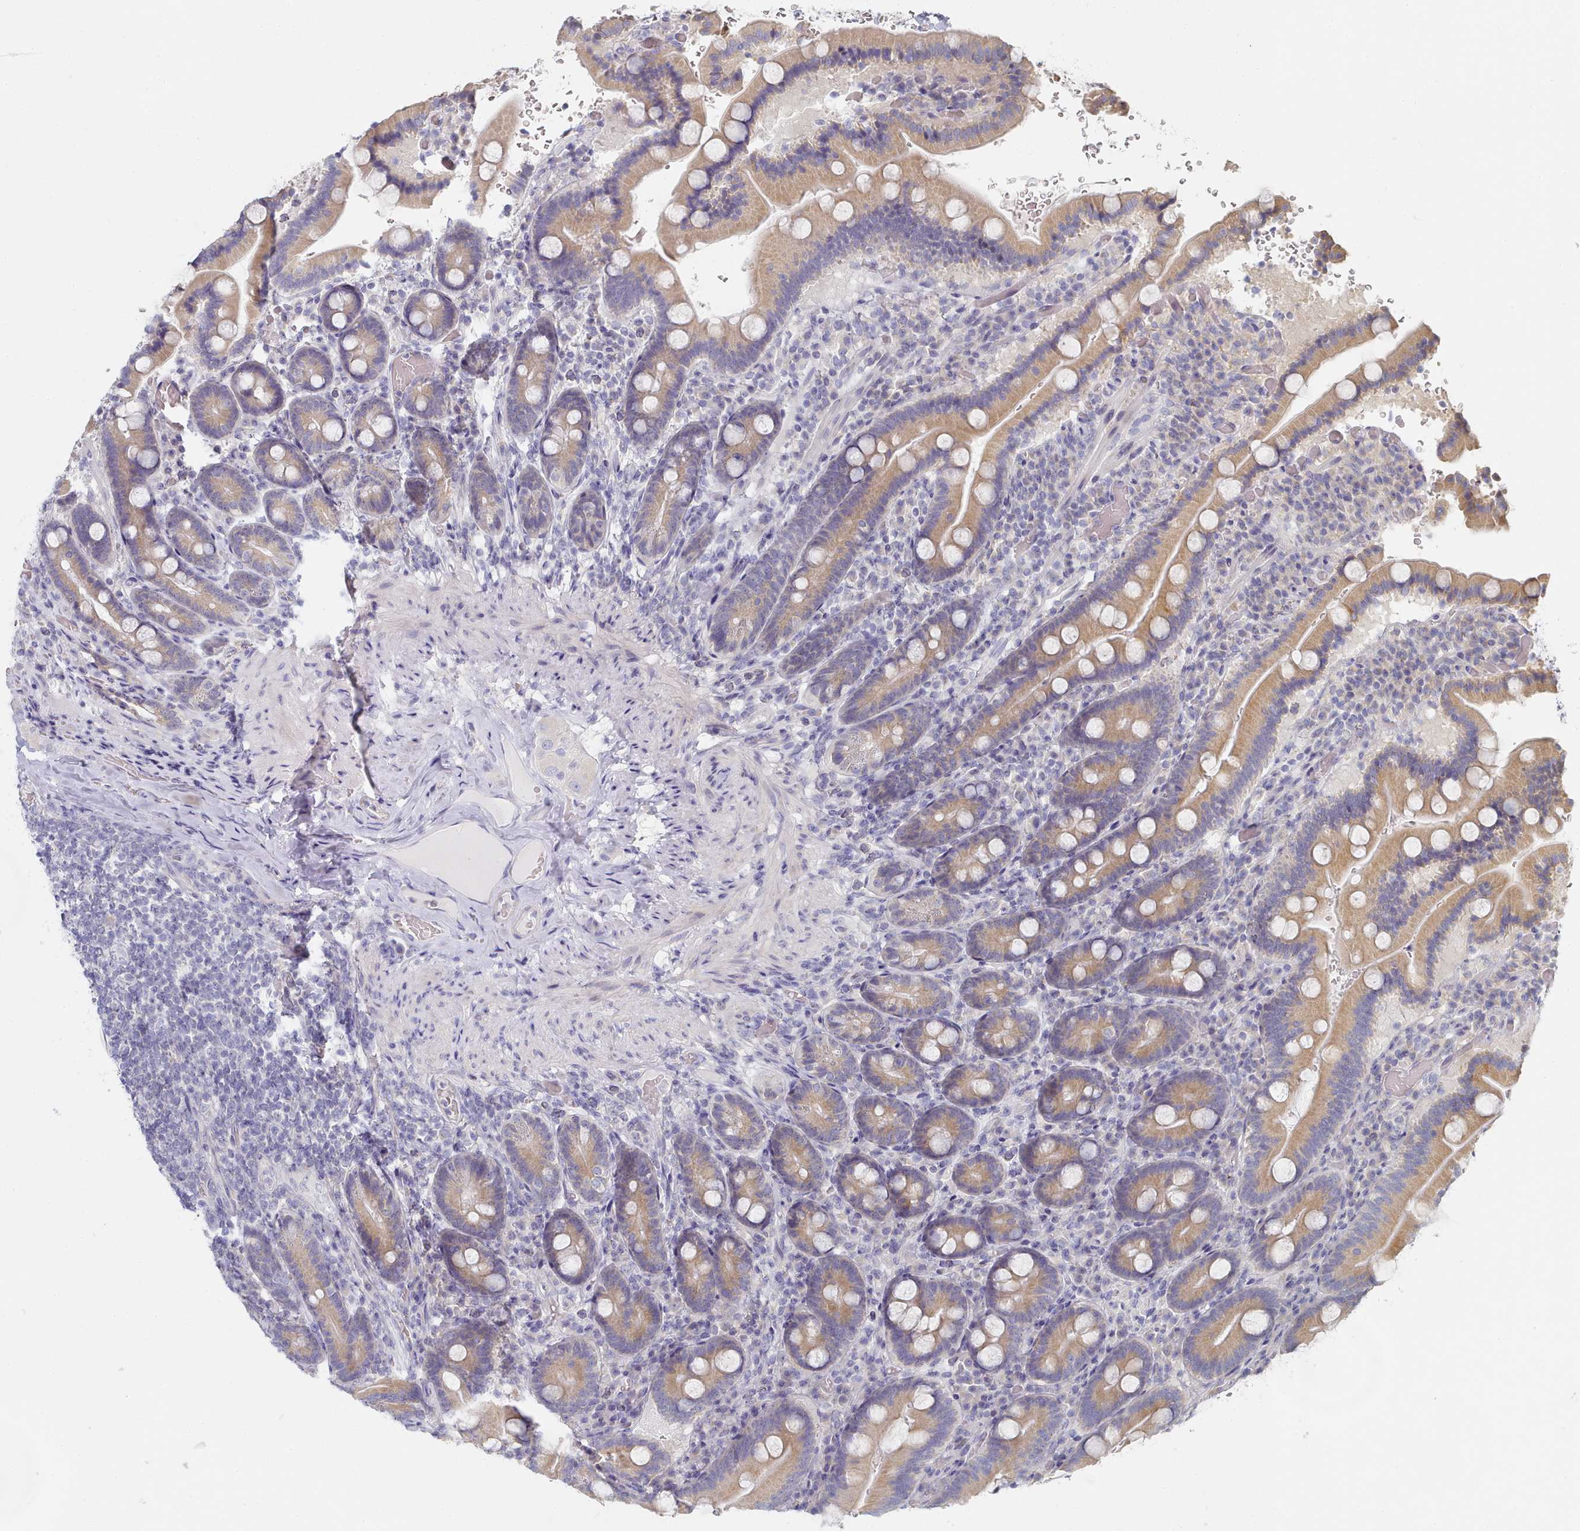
{"staining": {"intensity": "moderate", "quantity": ">75%", "location": "cytoplasmic/membranous"}, "tissue": "duodenum", "cell_type": "Glandular cells", "image_type": "normal", "snomed": [{"axis": "morphology", "description": "Normal tissue, NOS"}, {"axis": "topography", "description": "Duodenum"}], "caption": "A medium amount of moderate cytoplasmic/membranous expression is present in about >75% of glandular cells in benign duodenum. (Stains: DAB (3,3'-diaminobenzidine) in brown, nuclei in blue, Microscopy: brightfield microscopy at high magnification).", "gene": "TYW1B", "patient": {"sex": "female", "age": 62}}